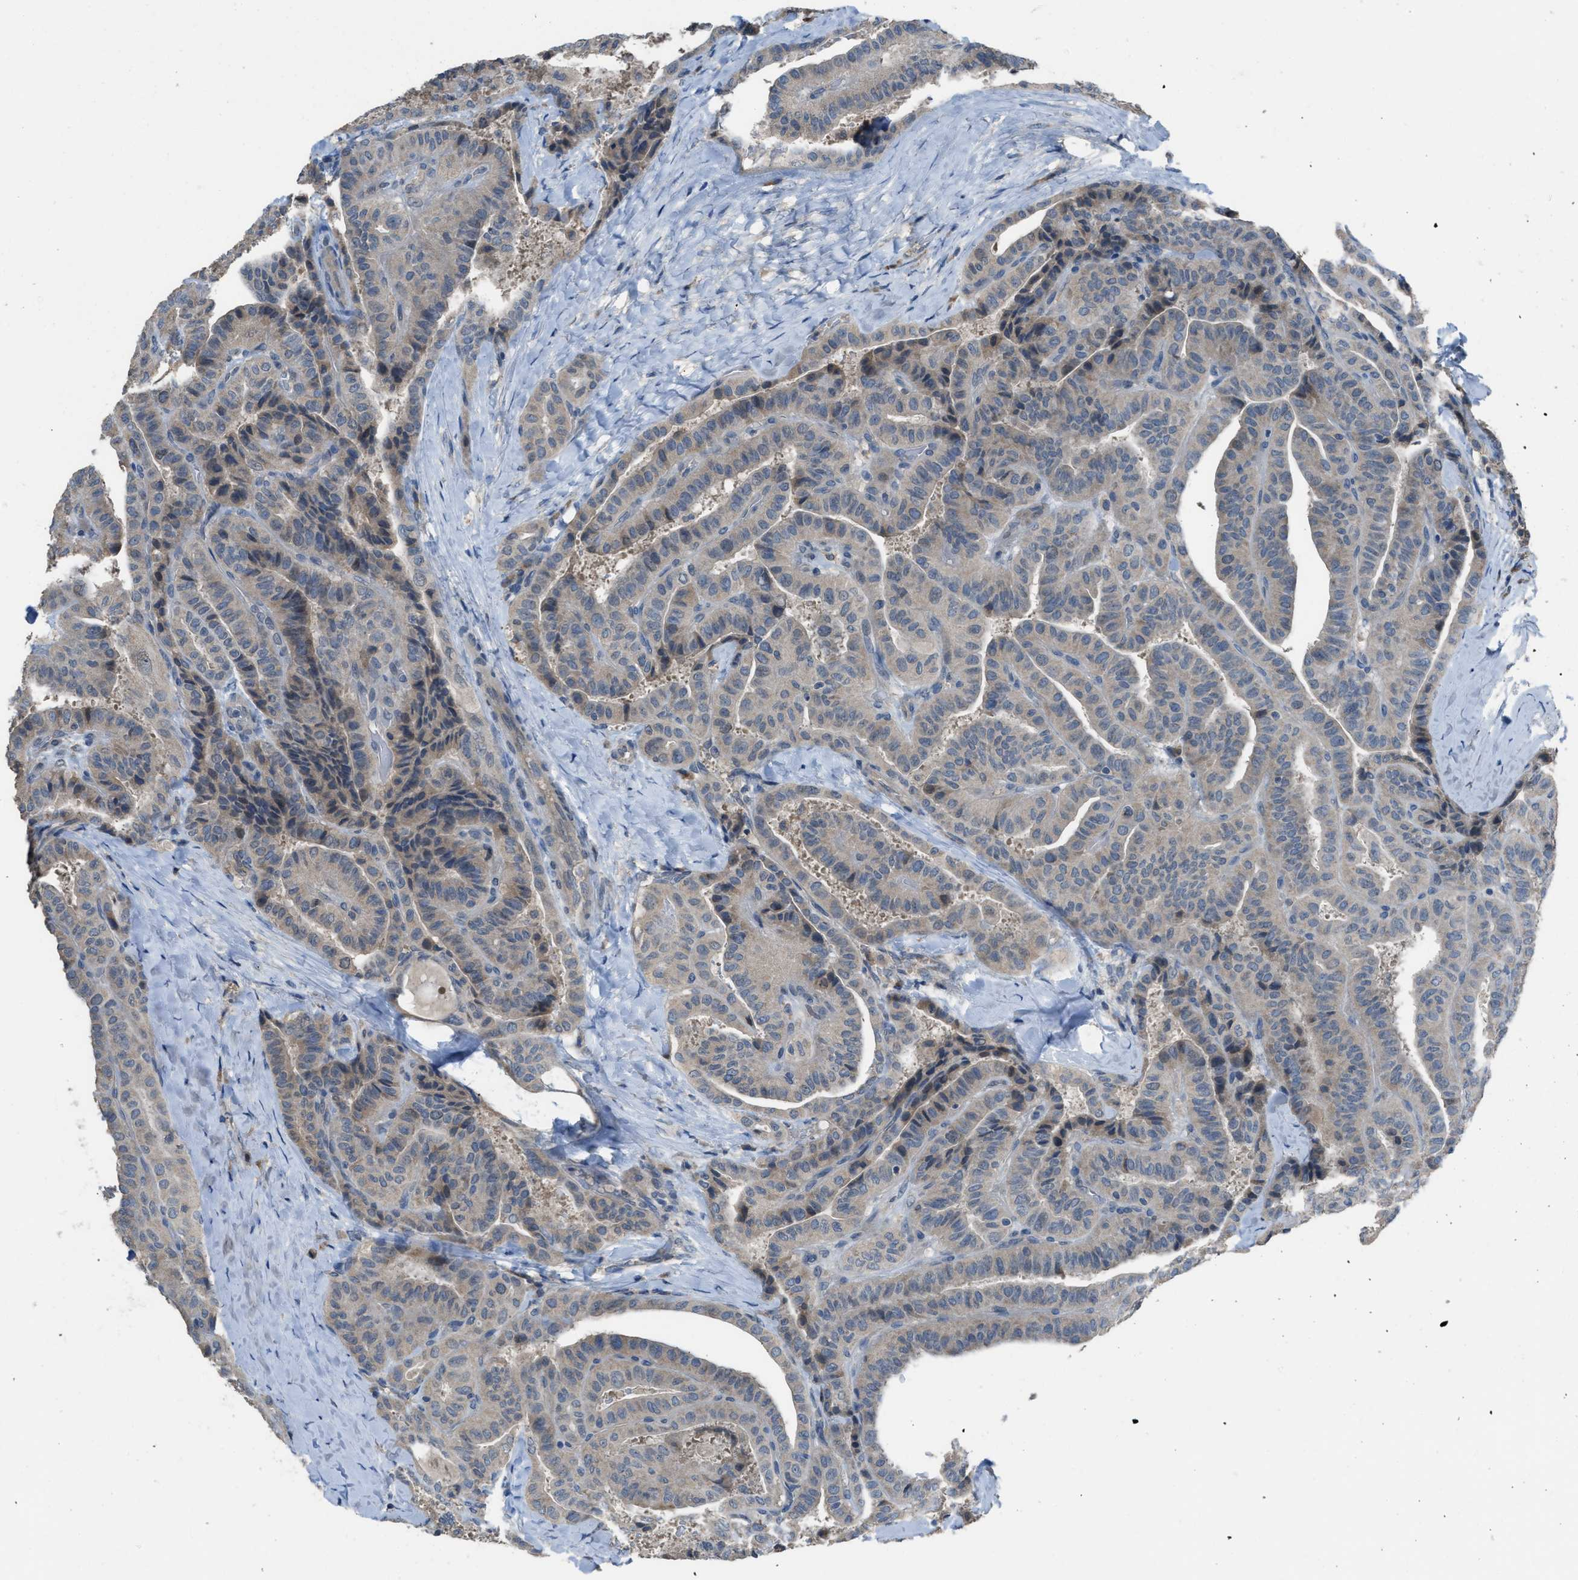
{"staining": {"intensity": "moderate", "quantity": "<25%", "location": "cytoplasmic/membranous"}, "tissue": "thyroid cancer", "cell_type": "Tumor cells", "image_type": "cancer", "snomed": [{"axis": "morphology", "description": "Papillary adenocarcinoma, NOS"}, {"axis": "topography", "description": "Thyroid gland"}], "caption": "Immunohistochemistry photomicrograph of neoplastic tissue: thyroid cancer stained using IHC exhibits low levels of moderate protein expression localized specifically in the cytoplasmic/membranous of tumor cells, appearing as a cytoplasmic/membranous brown color.", "gene": "MIS18A", "patient": {"sex": "male", "age": 77}}